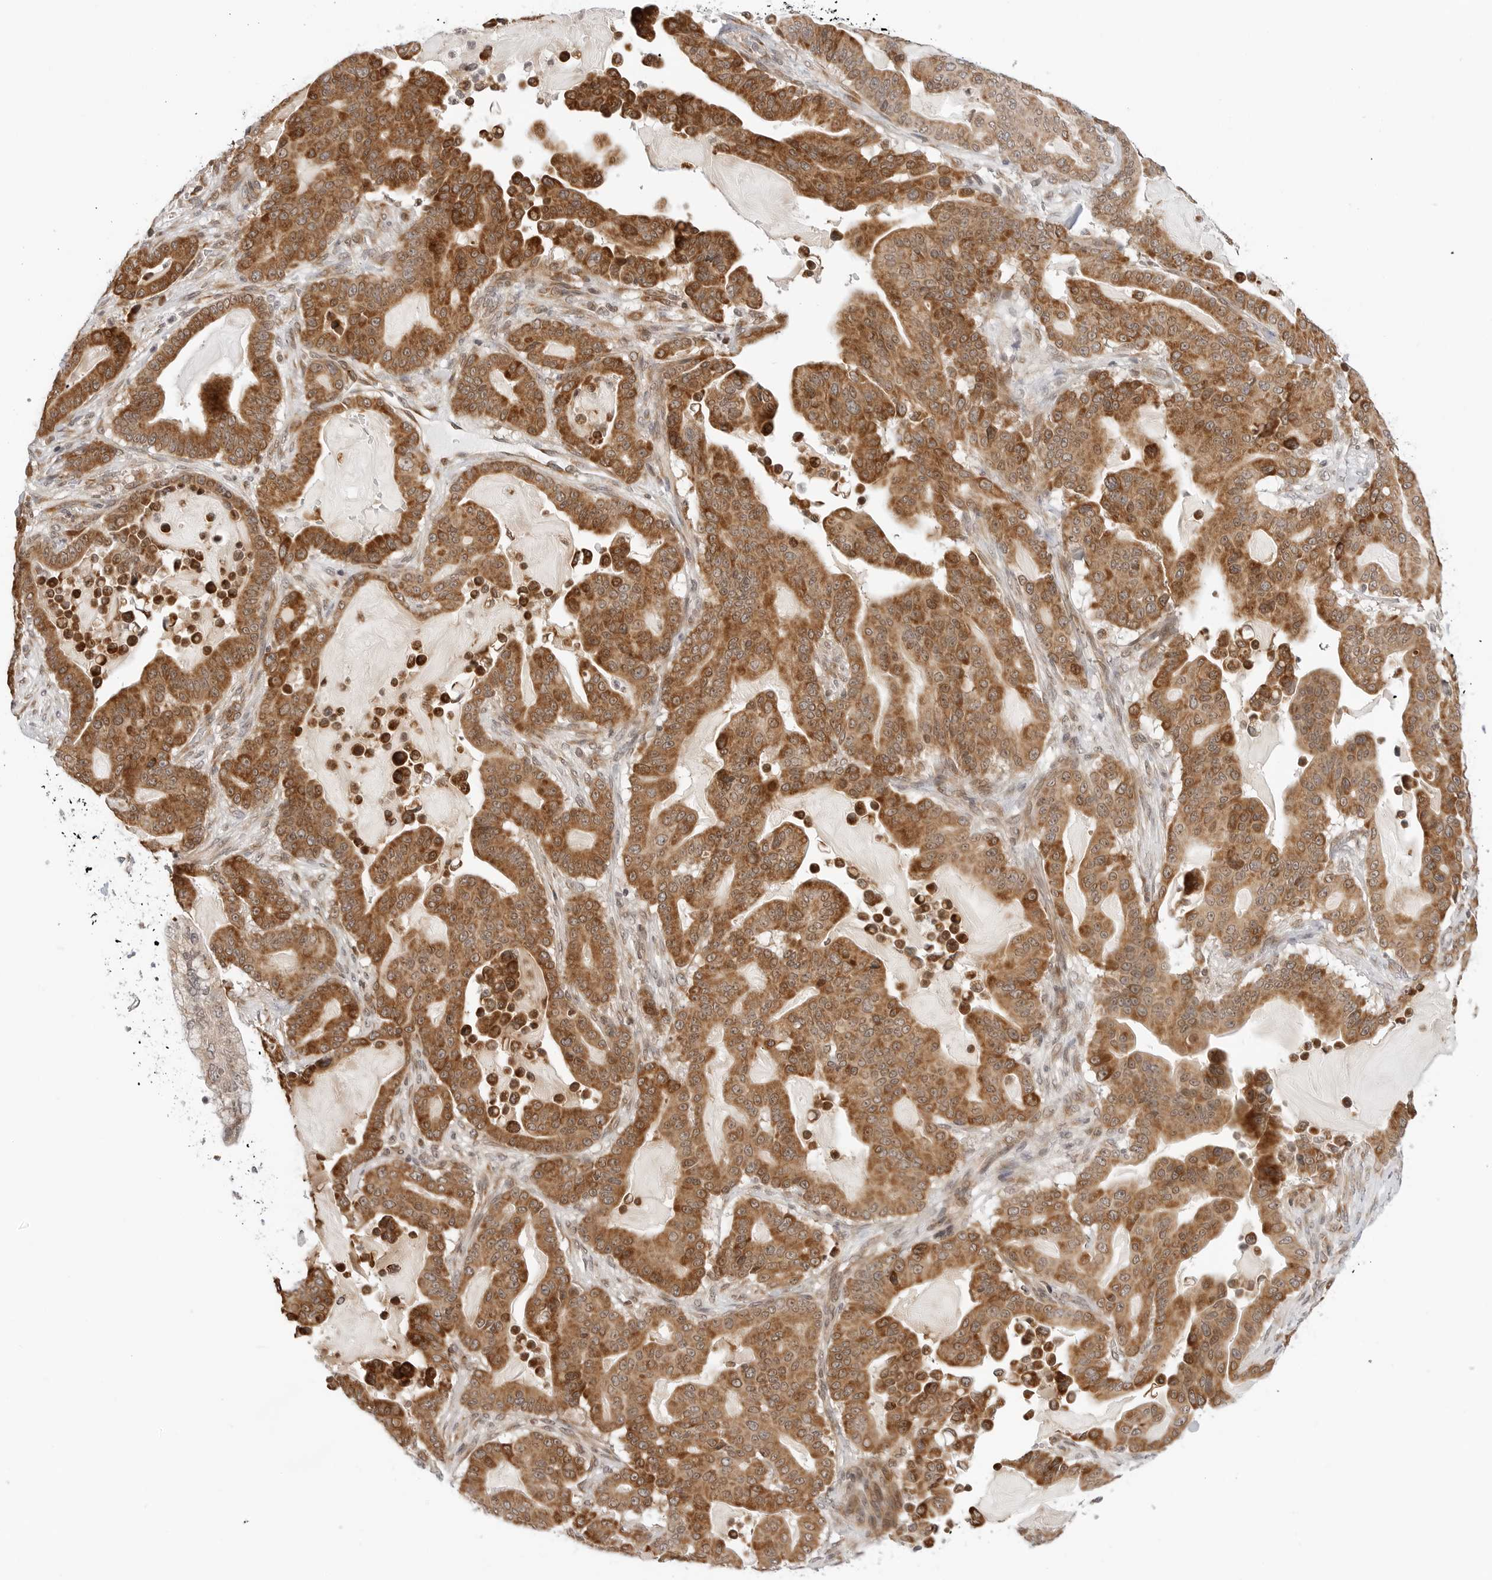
{"staining": {"intensity": "strong", "quantity": ">75%", "location": "cytoplasmic/membranous"}, "tissue": "pancreatic cancer", "cell_type": "Tumor cells", "image_type": "cancer", "snomed": [{"axis": "morphology", "description": "Adenocarcinoma, NOS"}, {"axis": "topography", "description": "Pancreas"}], "caption": "An image of human pancreatic cancer stained for a protein demonstrates strong cytoplasmic/membranous brown staining in tumor cells.", "gene": "POLR3GL", "patient": {"sex": "male", "age": 63}}